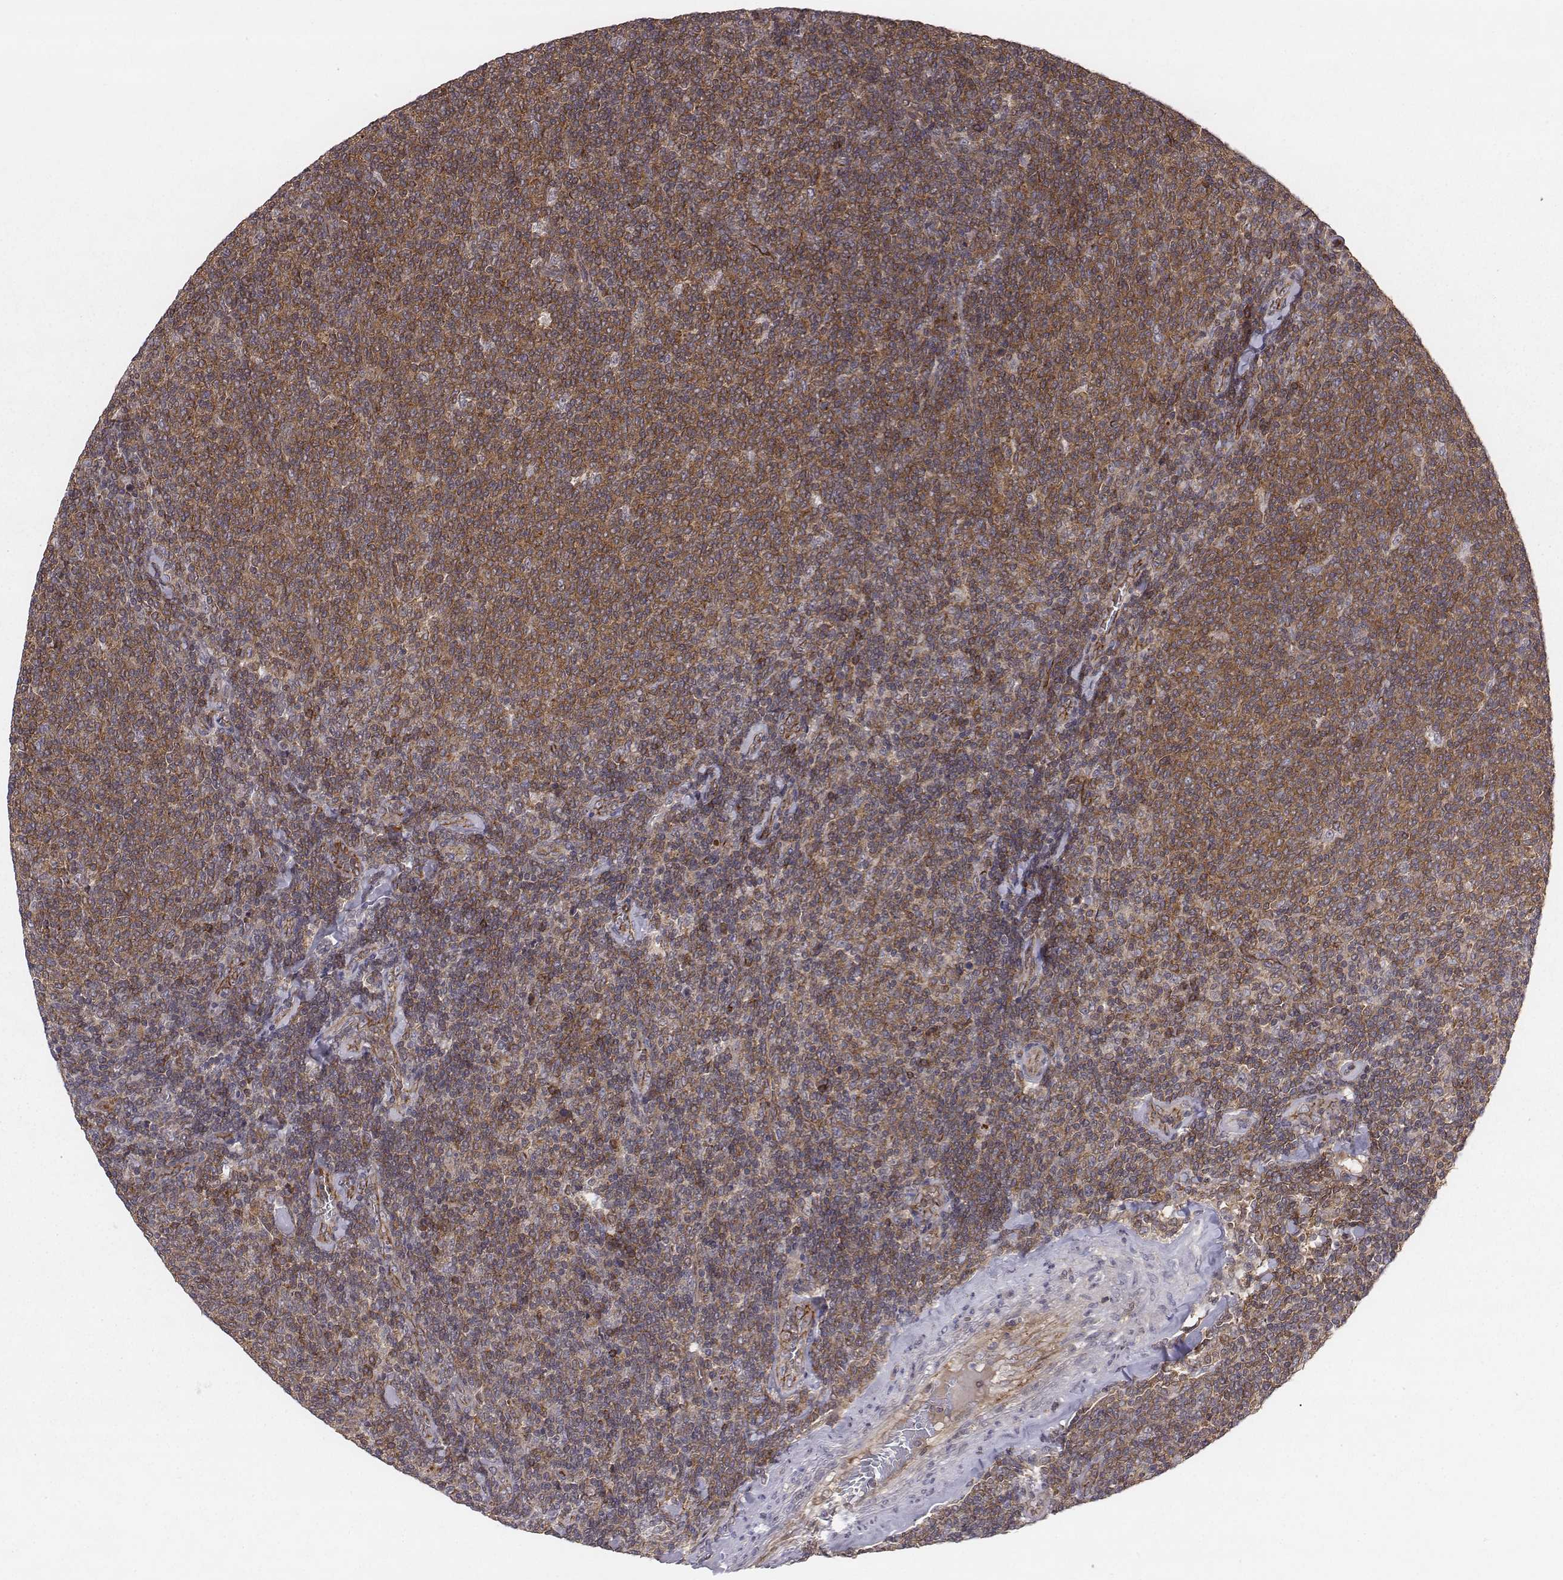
{"staining": {"intensity": "moderate", "quantity": "25%-75%", "location": "cytoplasmic/membranous"}, "tissue": "lymphoma", "cell_type": "Tumor cells", "image_type": "cancer", "snomed": [{"axis": "morphology", "description": "Malignant lymphoma, non-Hodgkin's type, Low grade"}, {"axis": "topography", "description": "Lymph node"}], "caption": "This photomicrograph shows immunohistochemistry staining of human lymphoma, with medium moderate cytoplasmic/membranous expression in approximately 25%-75% of tumor cells.", "gene": "PTPRG", "patient": {"sex": "male", "age": 52}}